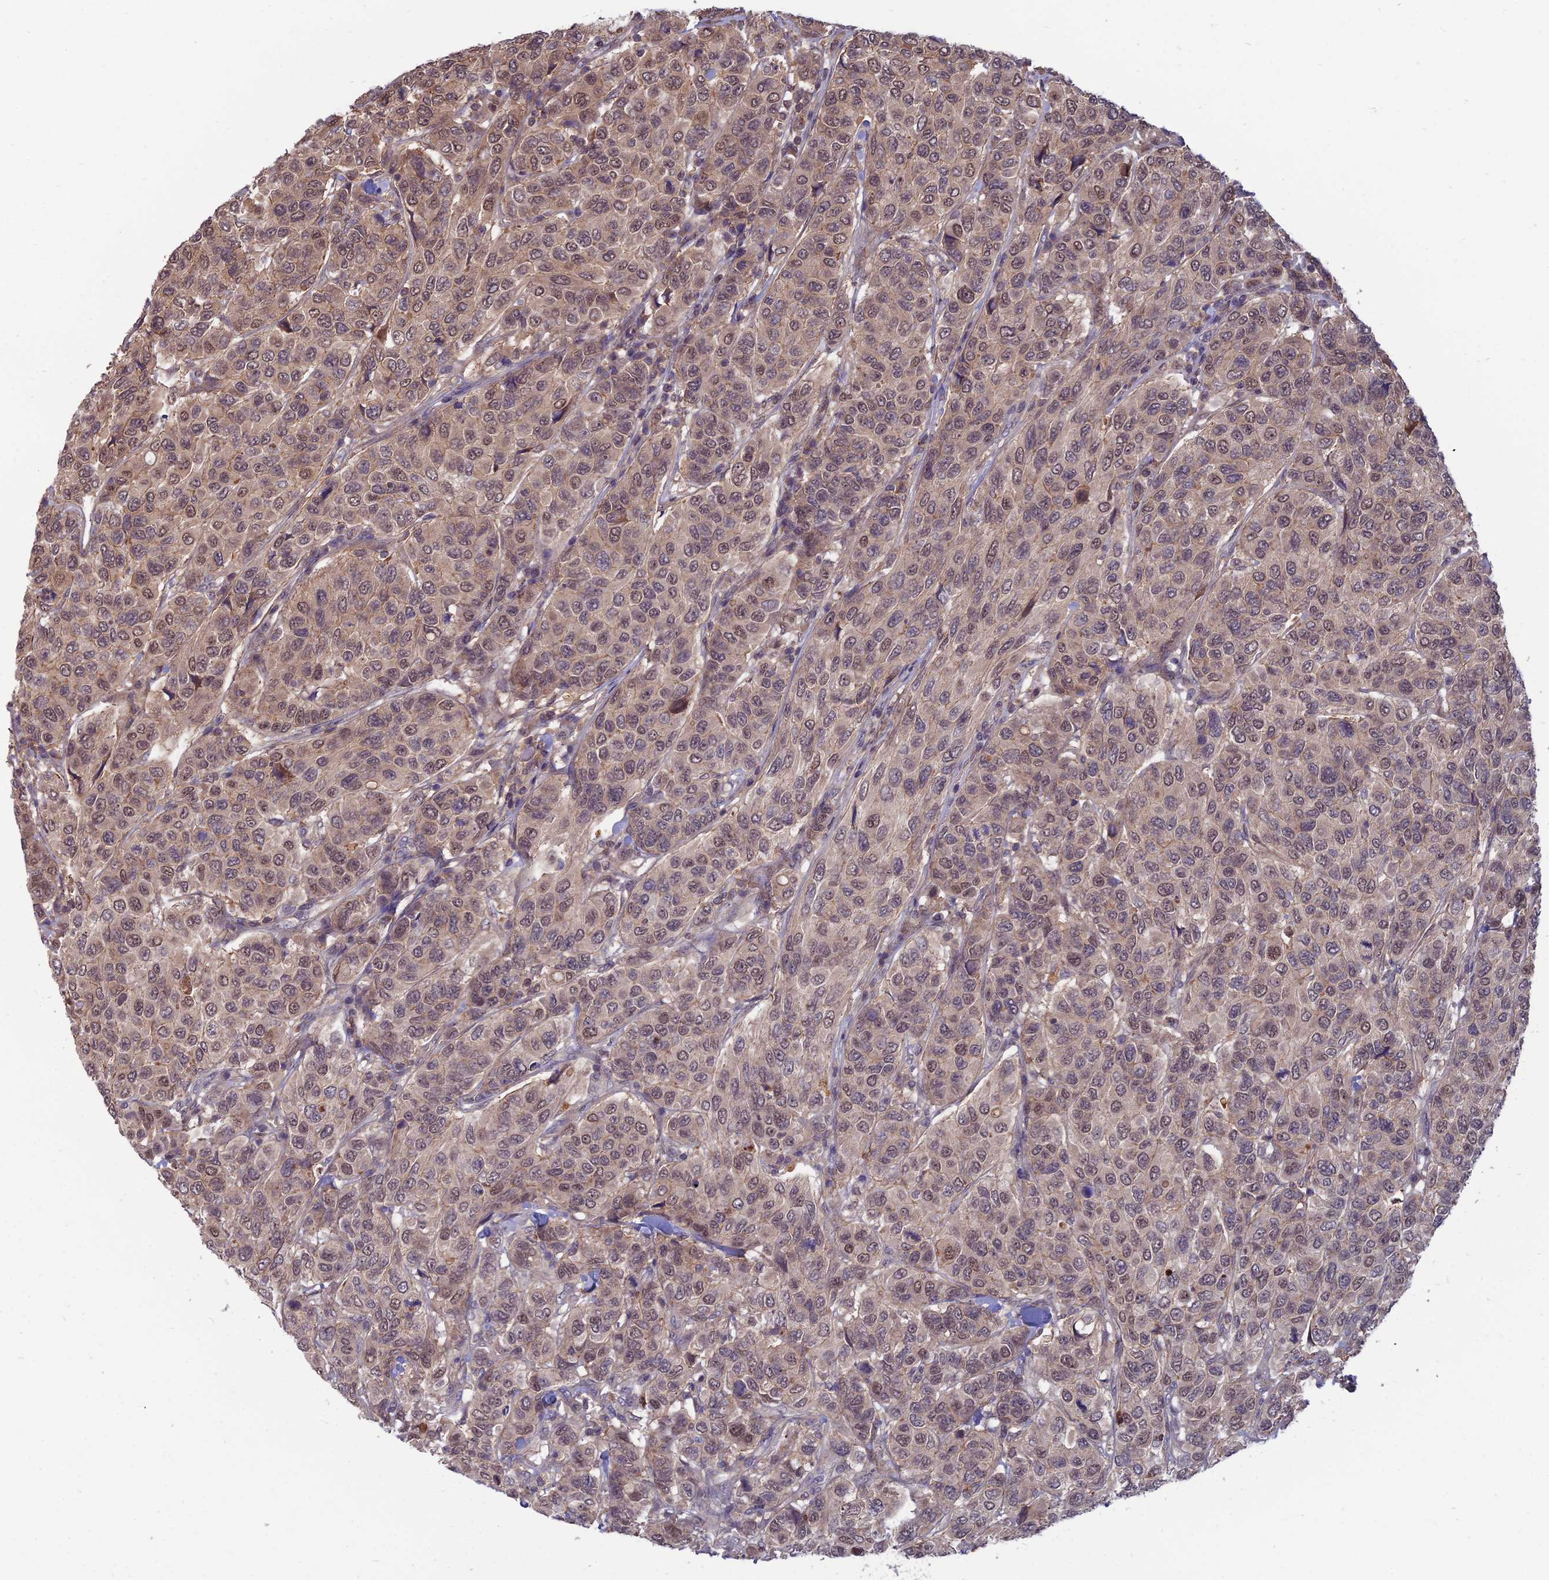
{"staining": {"intensity": "moderate", "quantity": ">75%", "location": "cytoplasmic/membranous,nuclear"}, "tissue": "breast cancer", "cell_type": "Tumor cells", "image_type": "cancer", "snomed": [{"axis": "morphology", "description": "Duct carcinoma"}, {"axis": "topography", "description": "Breast"}], "caption": "Breast invasive ductal carcinoma stained with a brown dye shows moderate cytoplasmic/membranous and nuclear positive positivity in approximately >75% of tumor cells.", "gene": "OPA3", "patient": {"sex": "female", "age": 55}}